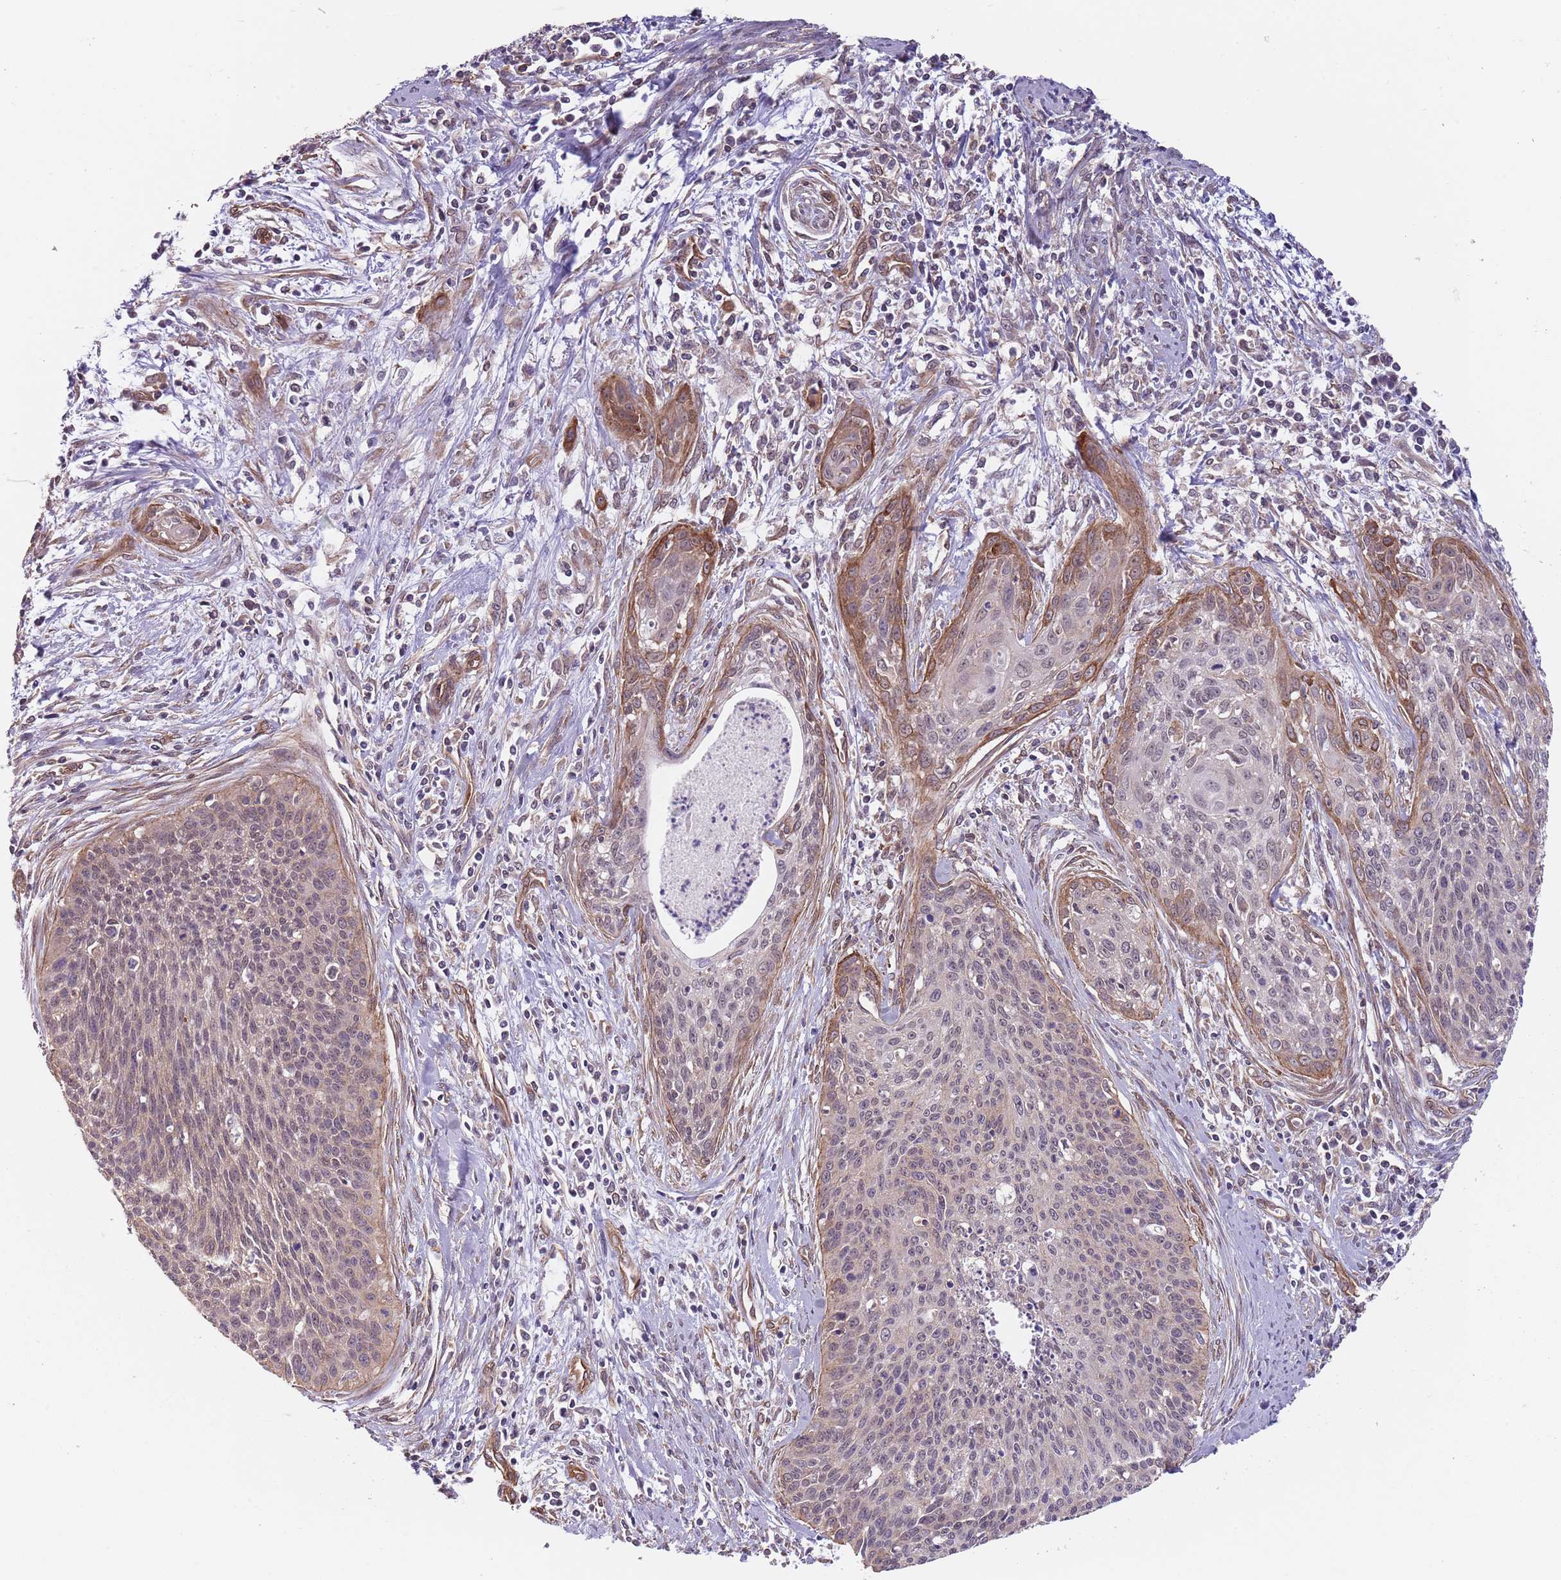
{"staining": {"intensity": "moderate", "quantity": "<25%", "location": "cytoplasmic/membranous,nuclear"}, "tissue": "cervical cancer", "cell_type": "Tumor cells", "image_type": "cancer", "snomed": [{"axis": "morphology", "description": "Squamous cell carcinoma, NOS"}, {"axis": "topography", "description": "Cervix"}], "caption": "Approximately <25% of tumor cells in human cervical cancer show moderate cytoplasmic/membranous and nuclear protein positivity as visualized by brown immunohistochemical staining.", "gene": "CREBZF", "patient": {"sex": "female", "age": 55}}